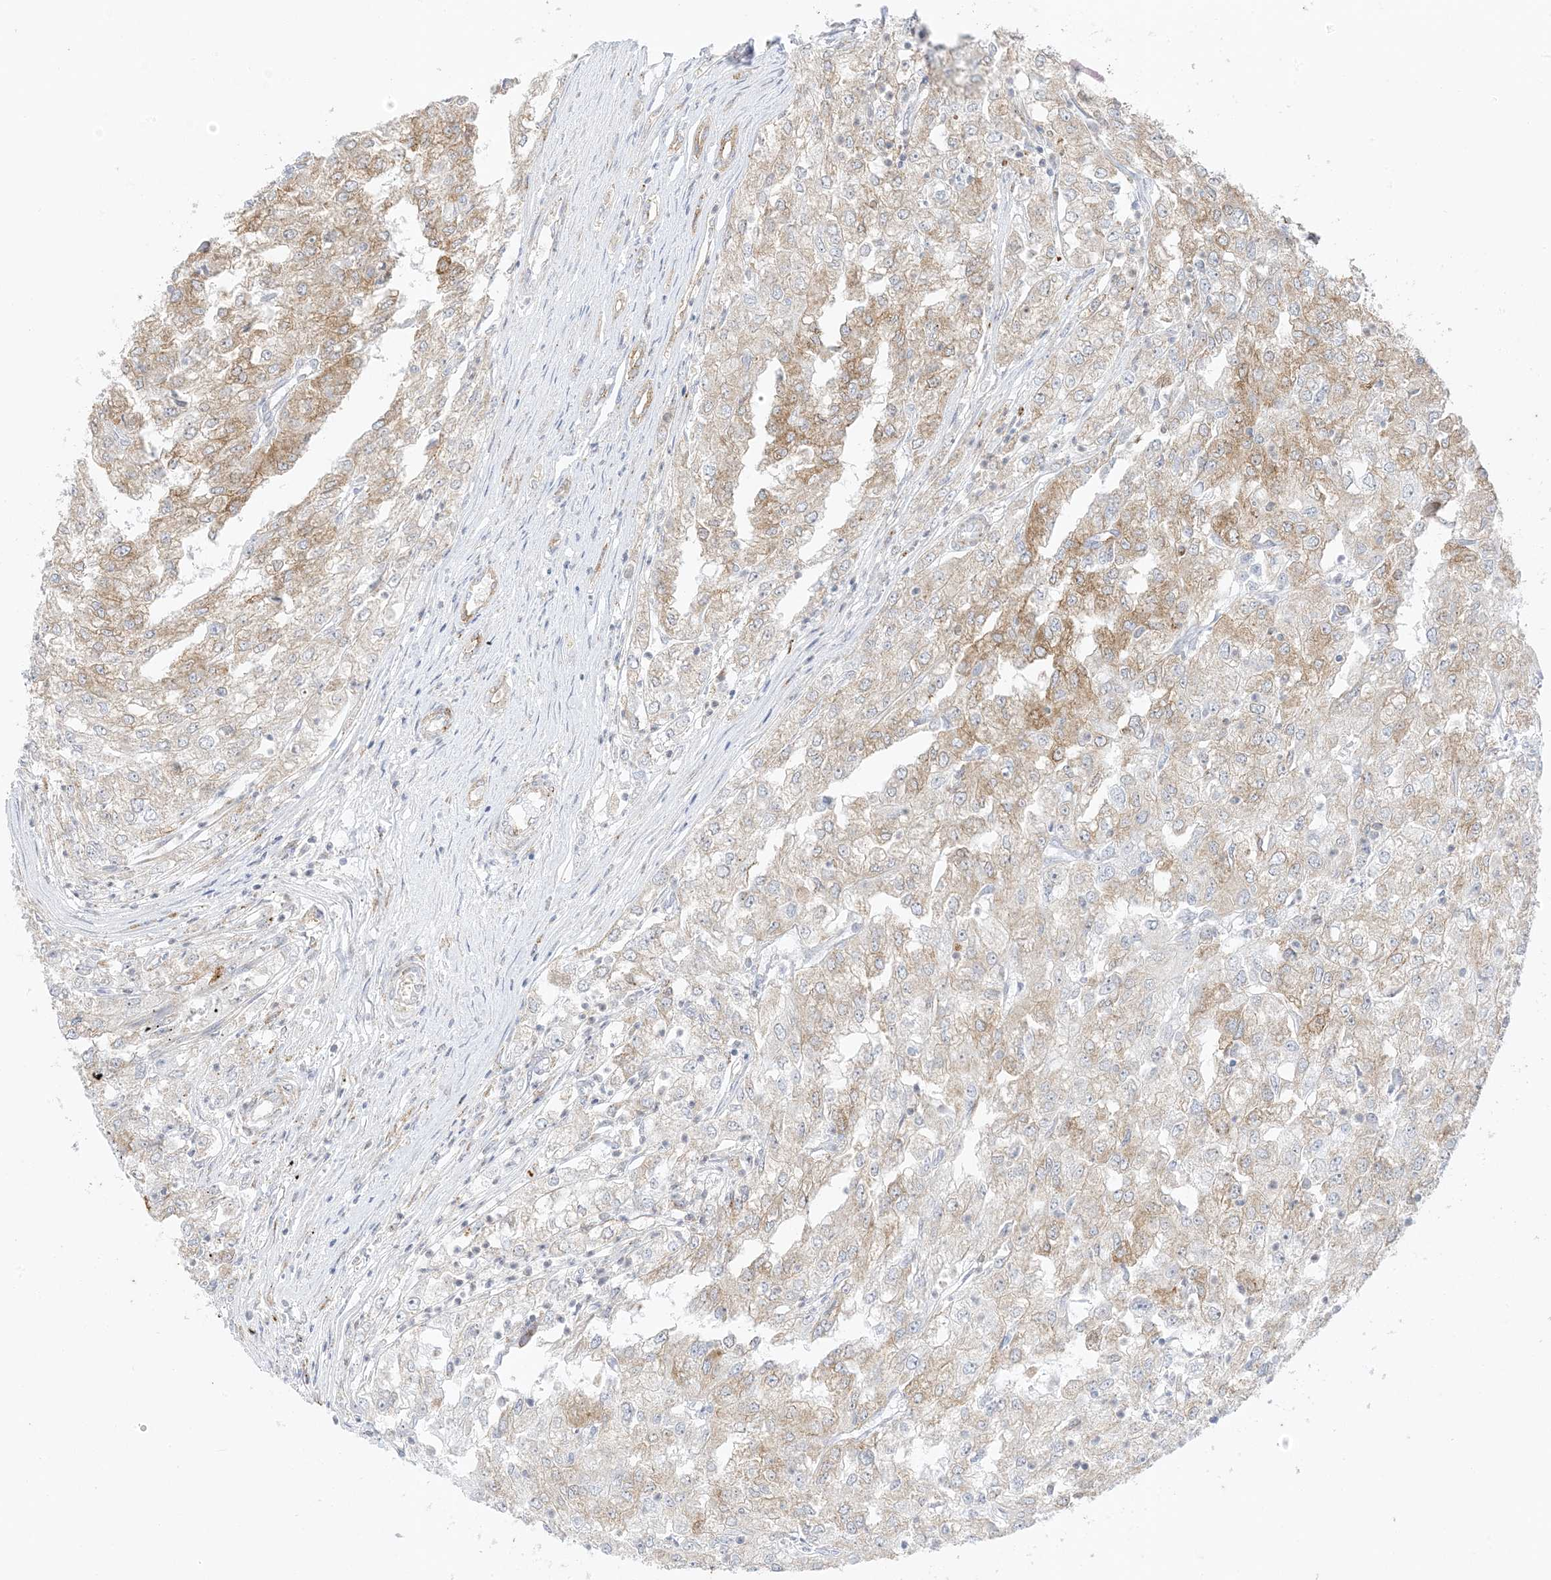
{"staining": {"intensity": "moderate", "quantity": "<25%", "location": "cytoplasmic/membranous"}, "tissue": "renal cancer", "cell_type": "Tumor cells", "image_type": "cancer", "snomed": [{"axis": "morphology", "description": "Adenocarcinoma, NOS"}, {"axis": "topography", "description": "Kidney"}], "caption": "Tumor cells reveal low levels of moderate cytoplasmic/membranous expression in approximately <25% of cells in renal cancer (adenocarcinoma).", "gene": "RAC1", "patient": {"sex": "female", "age": 54}}